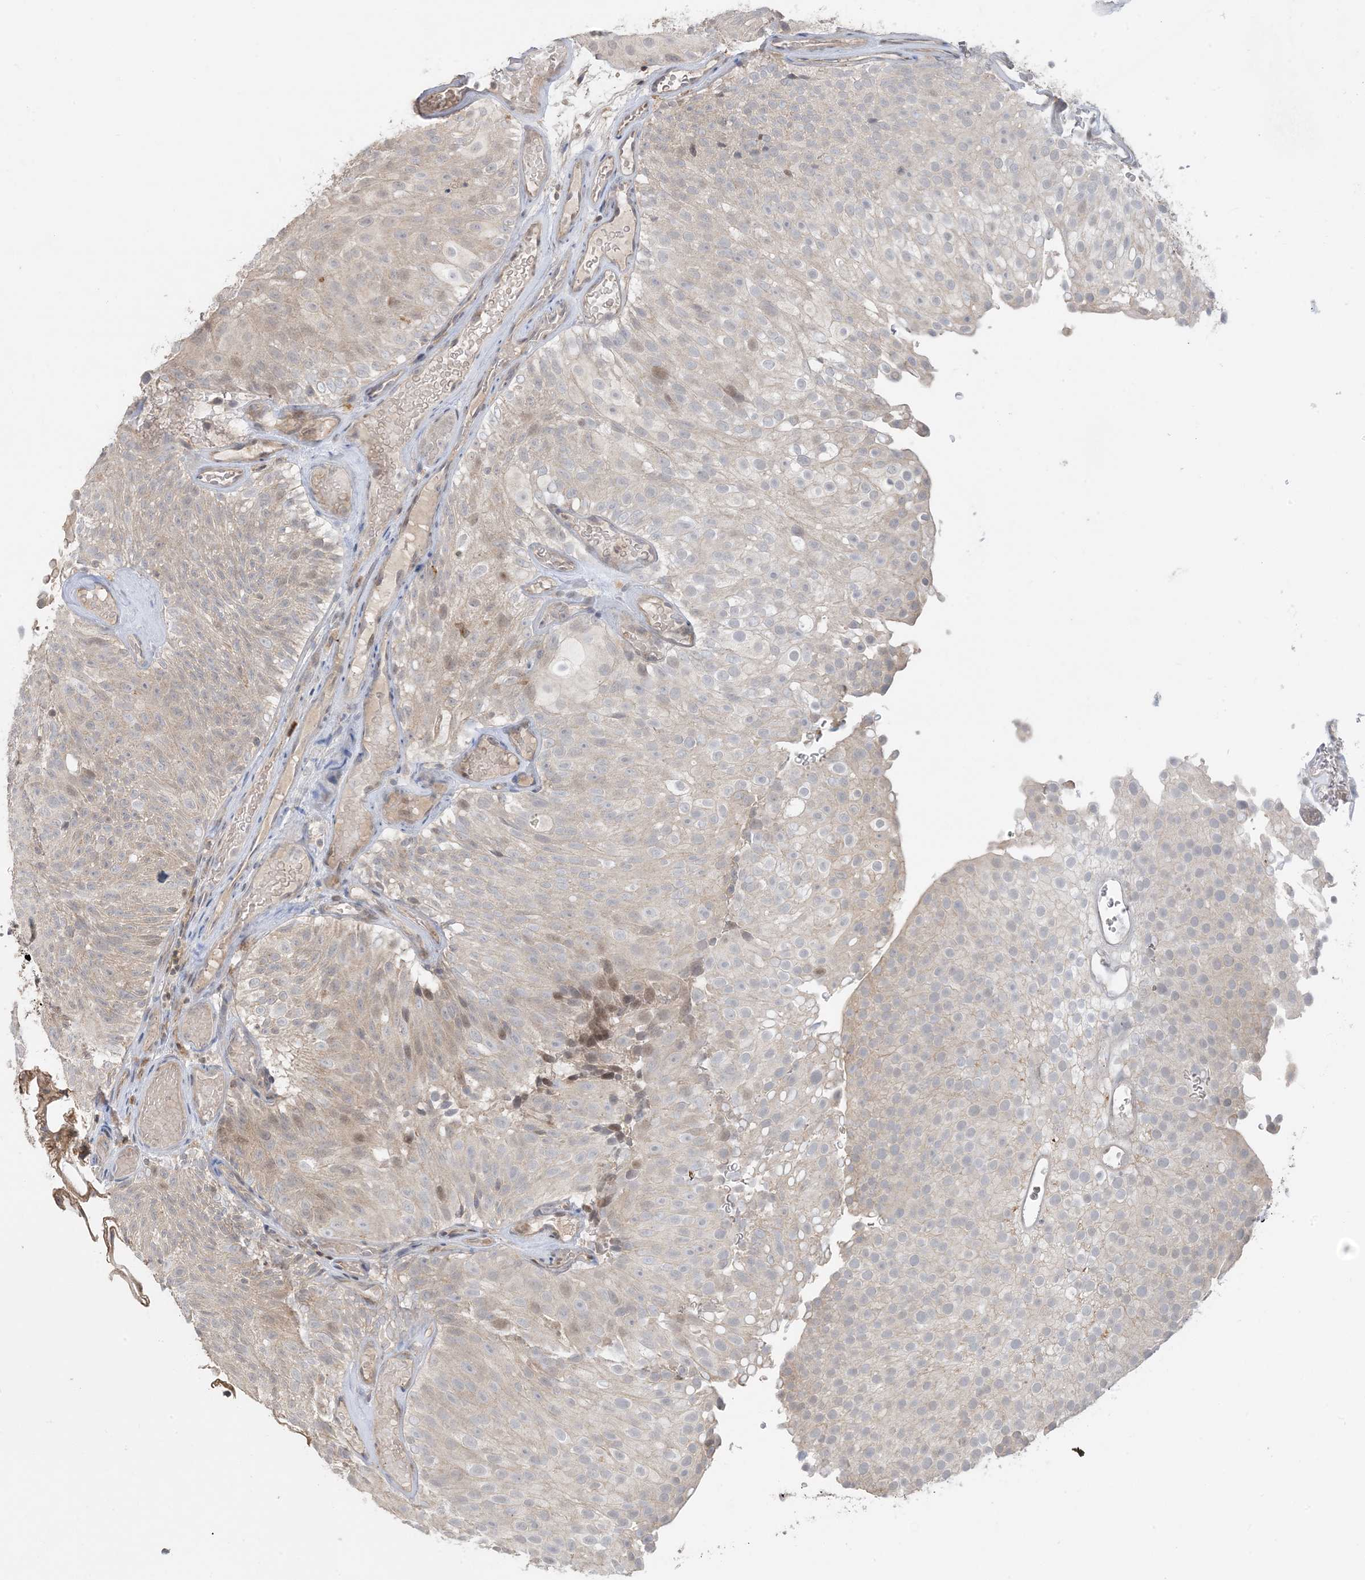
{"staining": {"intensity": "negative", "quantity": "none", "location": "none"}, "tissue": "urothelial cancer", "cell_type": "Tumor cells", "image_type": "cancer", "snomed": [{"axis": "morphology", "description": "Urothelial carcinoma, Low grade"}, {"axis": "topography", "description": "Urinary bladder"}], "caption": "DAB immunohistochemical staining of urothelial cancer exhibits no significant positivity in tumor cells. The staining is performed using DAB (3,3'-diaminobenzidine) brown chromogen with nuclei counter-stained in using hematoxylin.", "gene": "PRRT3", "patient": {"sex": "male", "age": 78}}